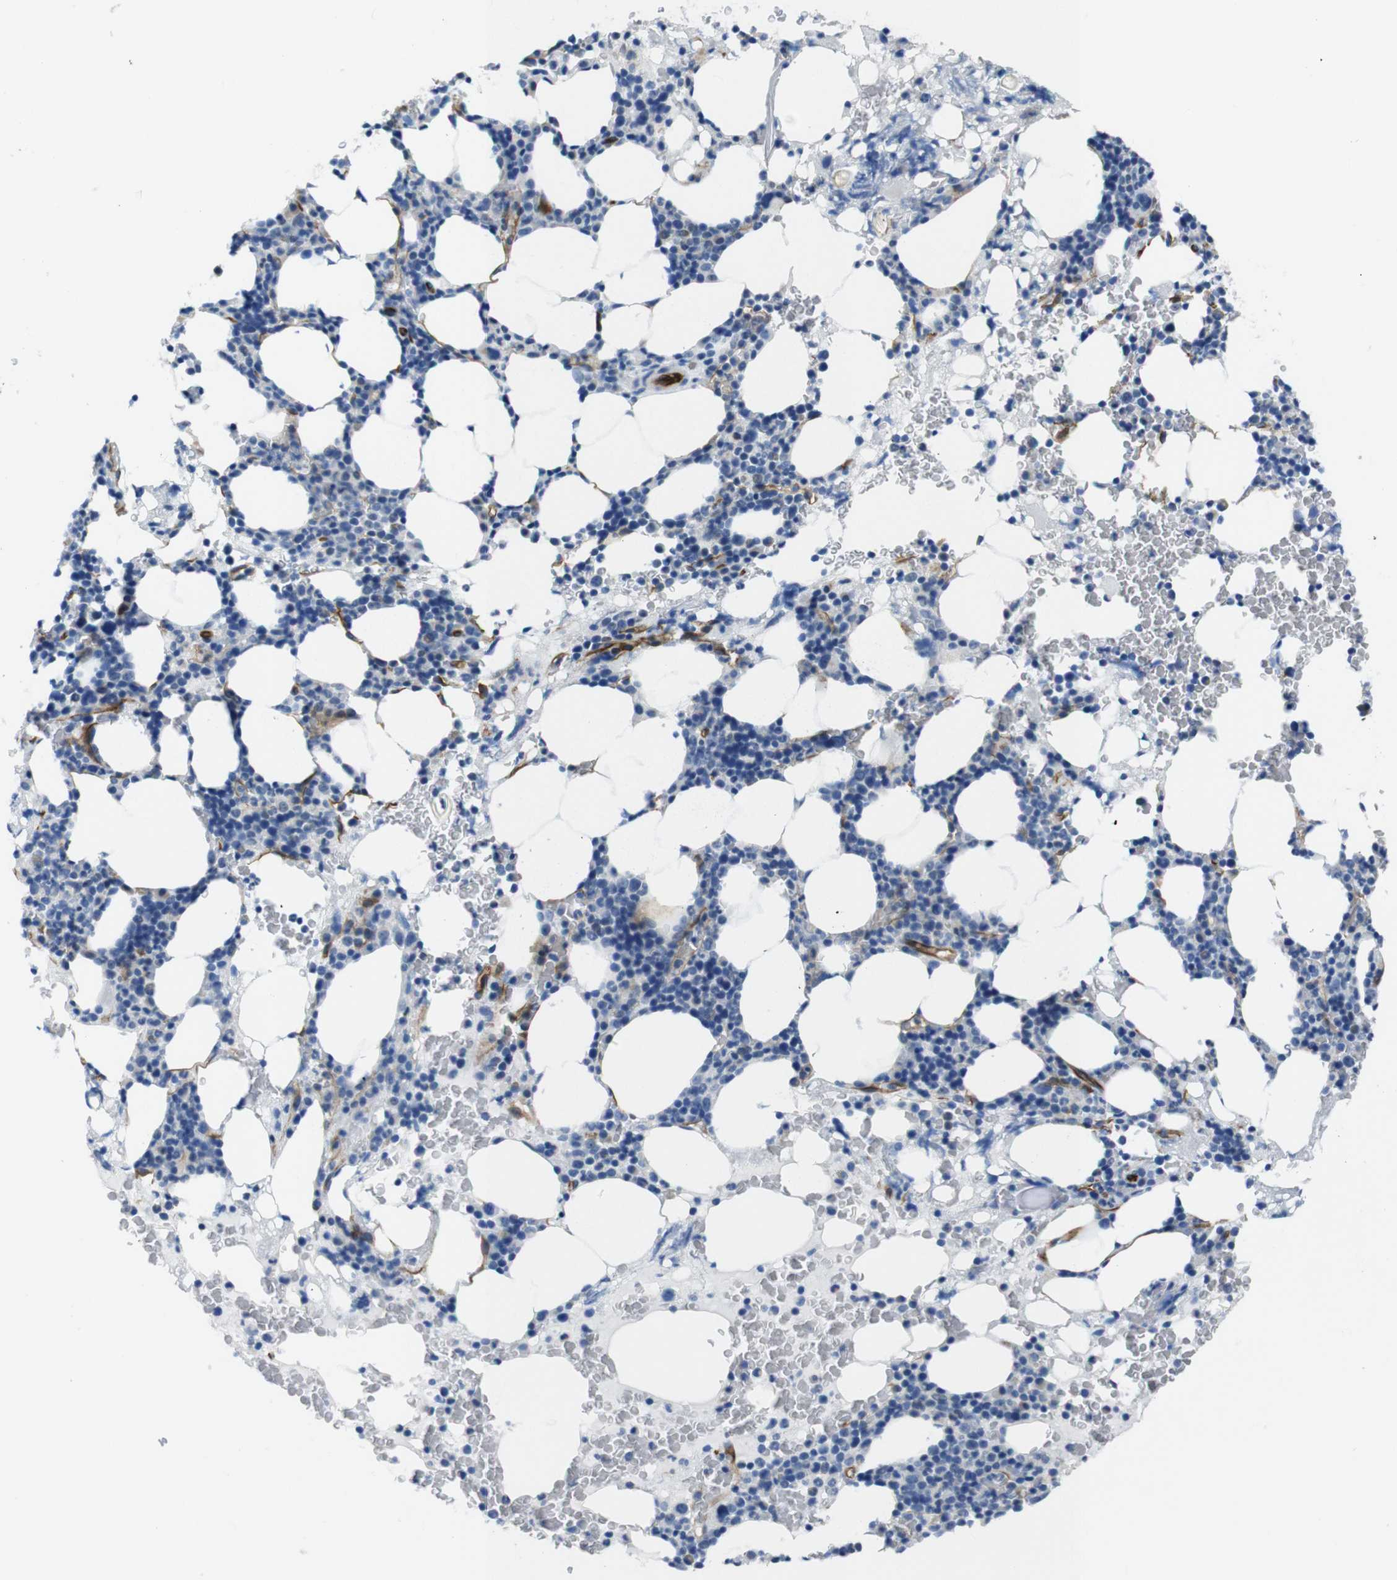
{"staining": {"intensity": "negative", "quantity": "none", "location": "none"}, "tissue": "bone marrow", "cell_type": "Hematopoietic cells", "image_type": "normal", "snomed": [{"axis": "morphology", "description": "Normal tissue, NOS"}, {"axis": "morphology", "description": "Inflammation, NOS"}, {"axis": "topography", "description": "Bone marrow"}], "caption": "Immunohistochemistry (IHC) micrograph of normal bone marrow: human bone marrow stained with DAB exhibits no significant protein staining in hematopoietic cells.", "gene": "HSPA12B", "patient": {"sex": "female", "age": 84}}